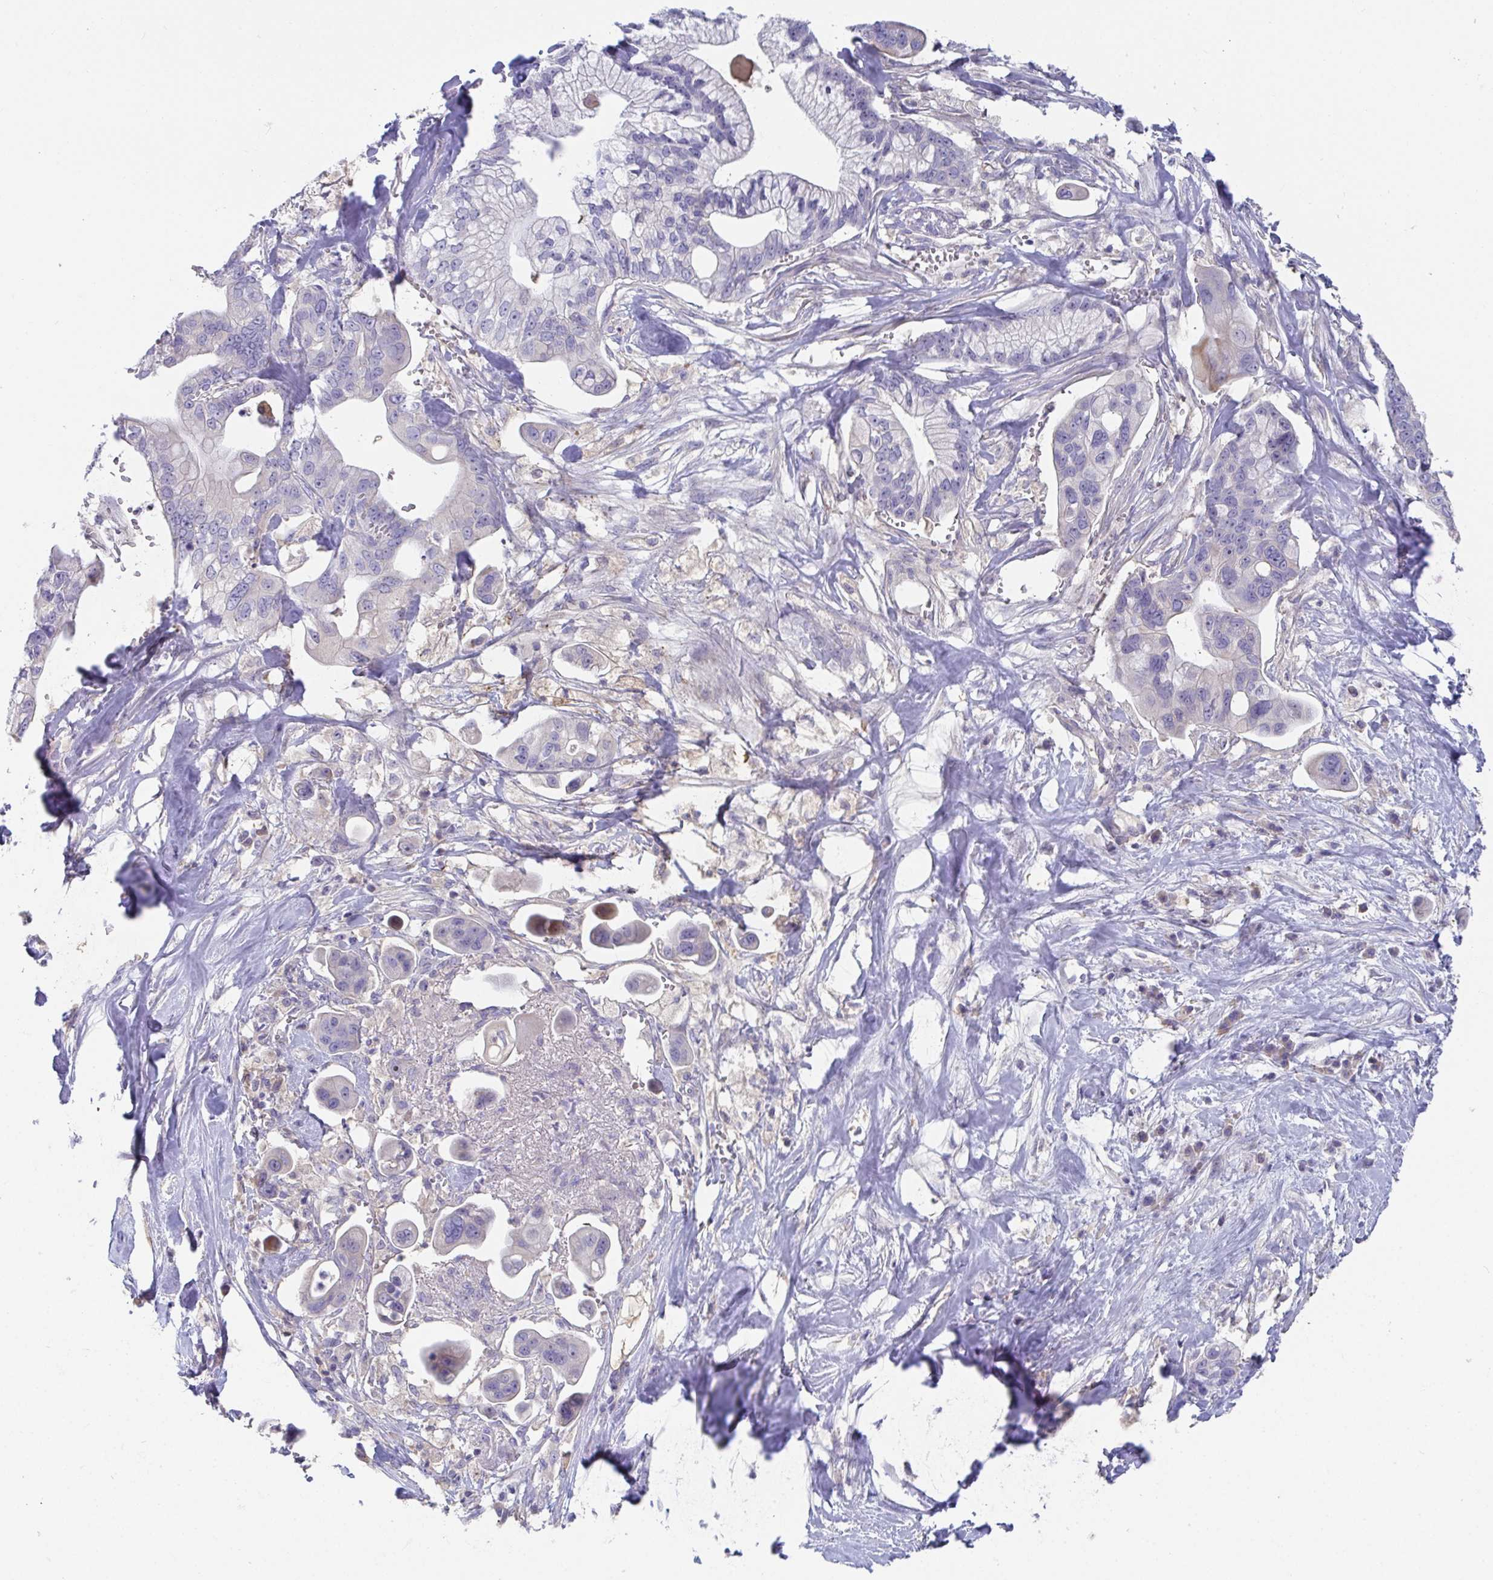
{"staining": {"intensity": "negative", "quantity": "none", "location": "none"}, "tissue": "pancreatic cancer", "cell_type": "Tumor cells", "image_type": "cancer", "snomed": [{"axis": "morphology", "description": "Adenocarcinoma, NOS"}, {"axis": "topography", "description": "Pancreas"}], "caption": "Protein analysis of pancreatic cancer (adenocarcinoma) shows no significant staining in tumor cells. Nuclei are stained in blue.", "gene": "ANO5", "patient": {"sex": "male", "age": 68}}